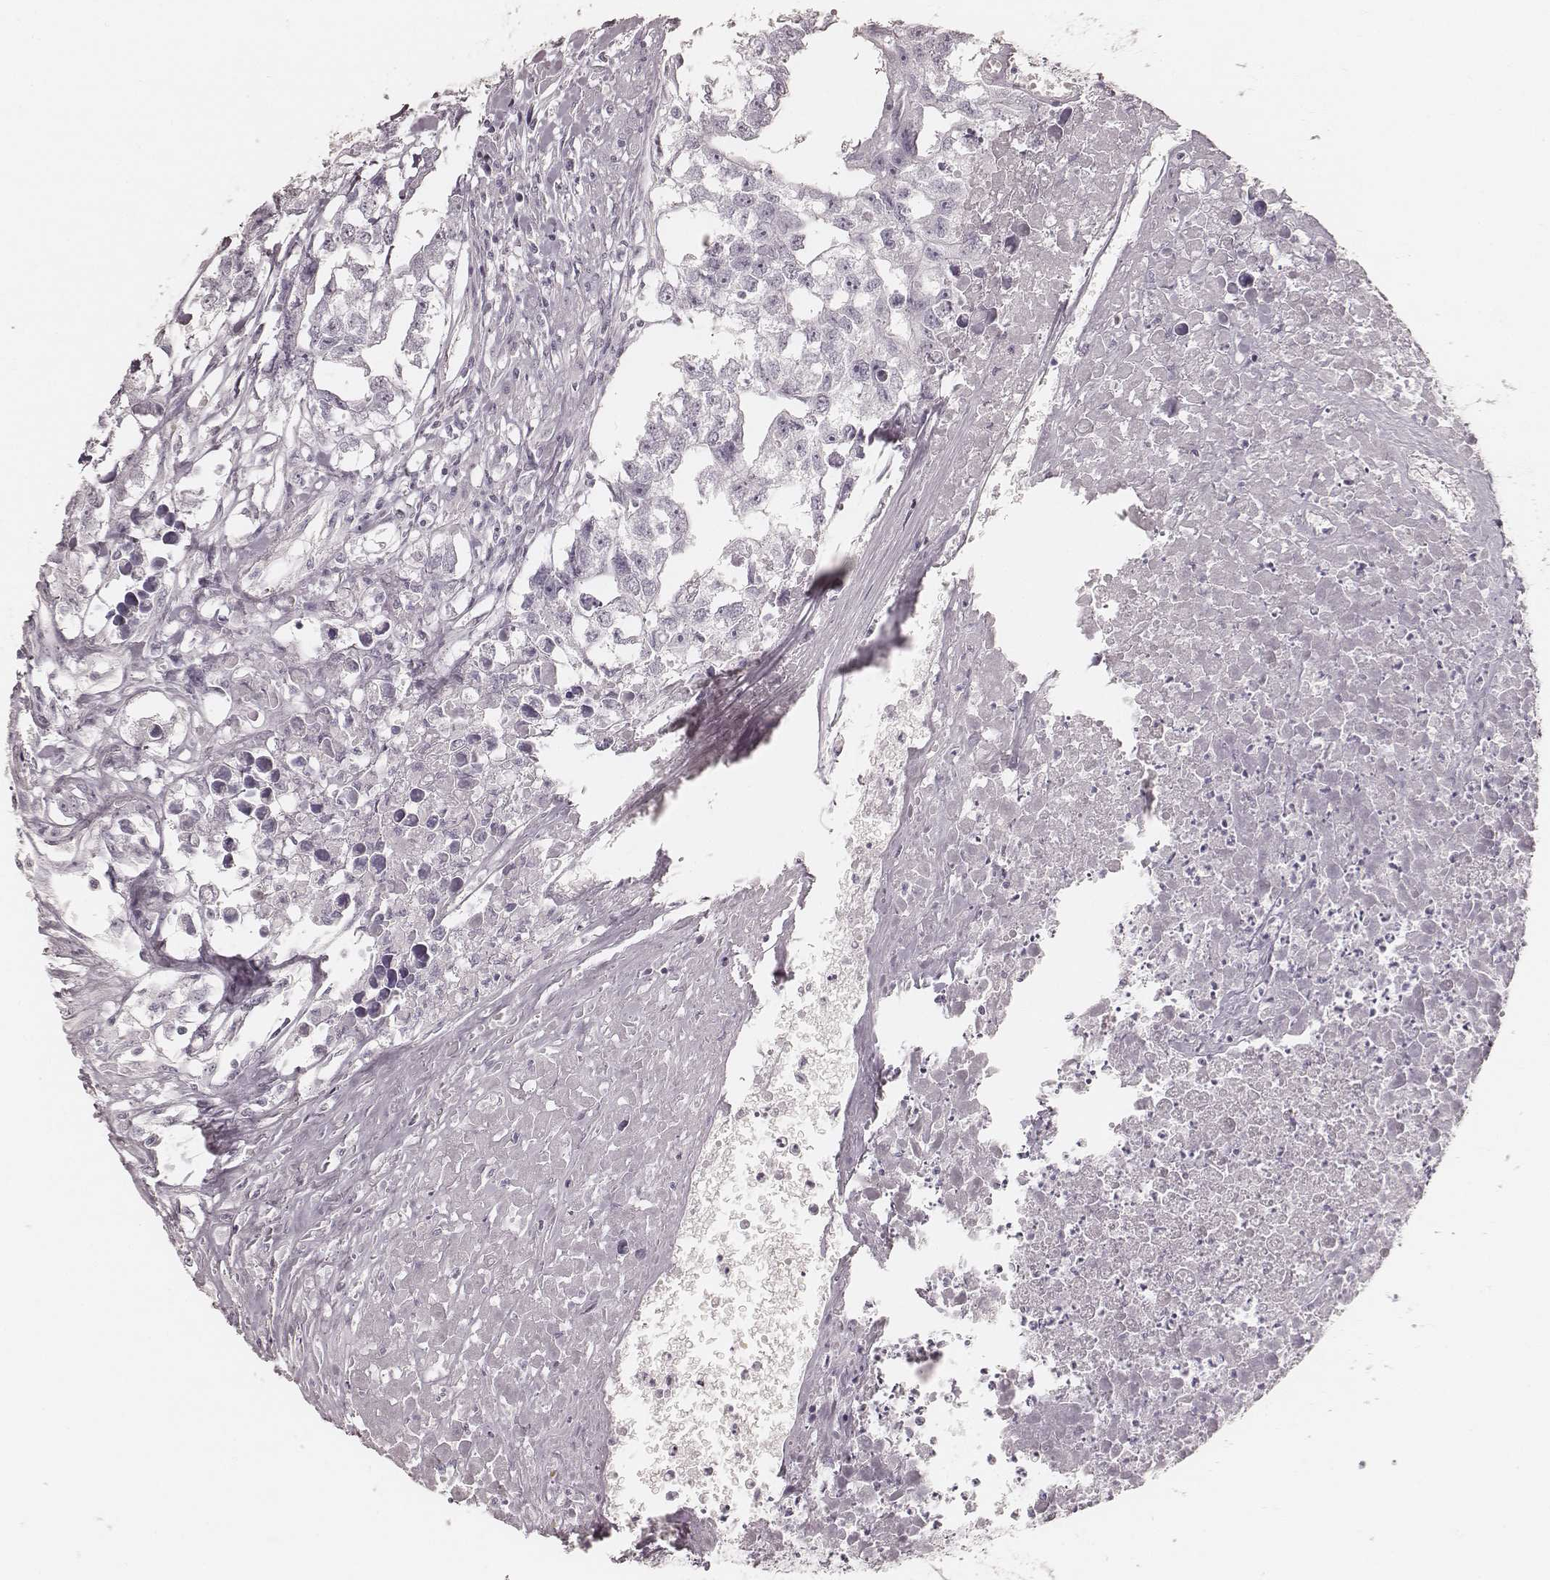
{"staining": {"intensity": "negative", "quantity": "none", "location": "none"}, "tissue": "testis cancer", "cell_type": "Tumor cells", "image_type": "cancer", "snomed": [{"axis": "morphology", "description": "Carcinoma, Embryonal, NOS"}, {"axis": "morphology", "description": "Teratoma, malignant, NOS"}, {"axis": "topography", "description": "Testis"}], "caption": "Tumor cells show no significant protein staining in teratoma (malignant) (testis).", "gene": "KRT26", "patient": {"sex": "male", "age": 44}}